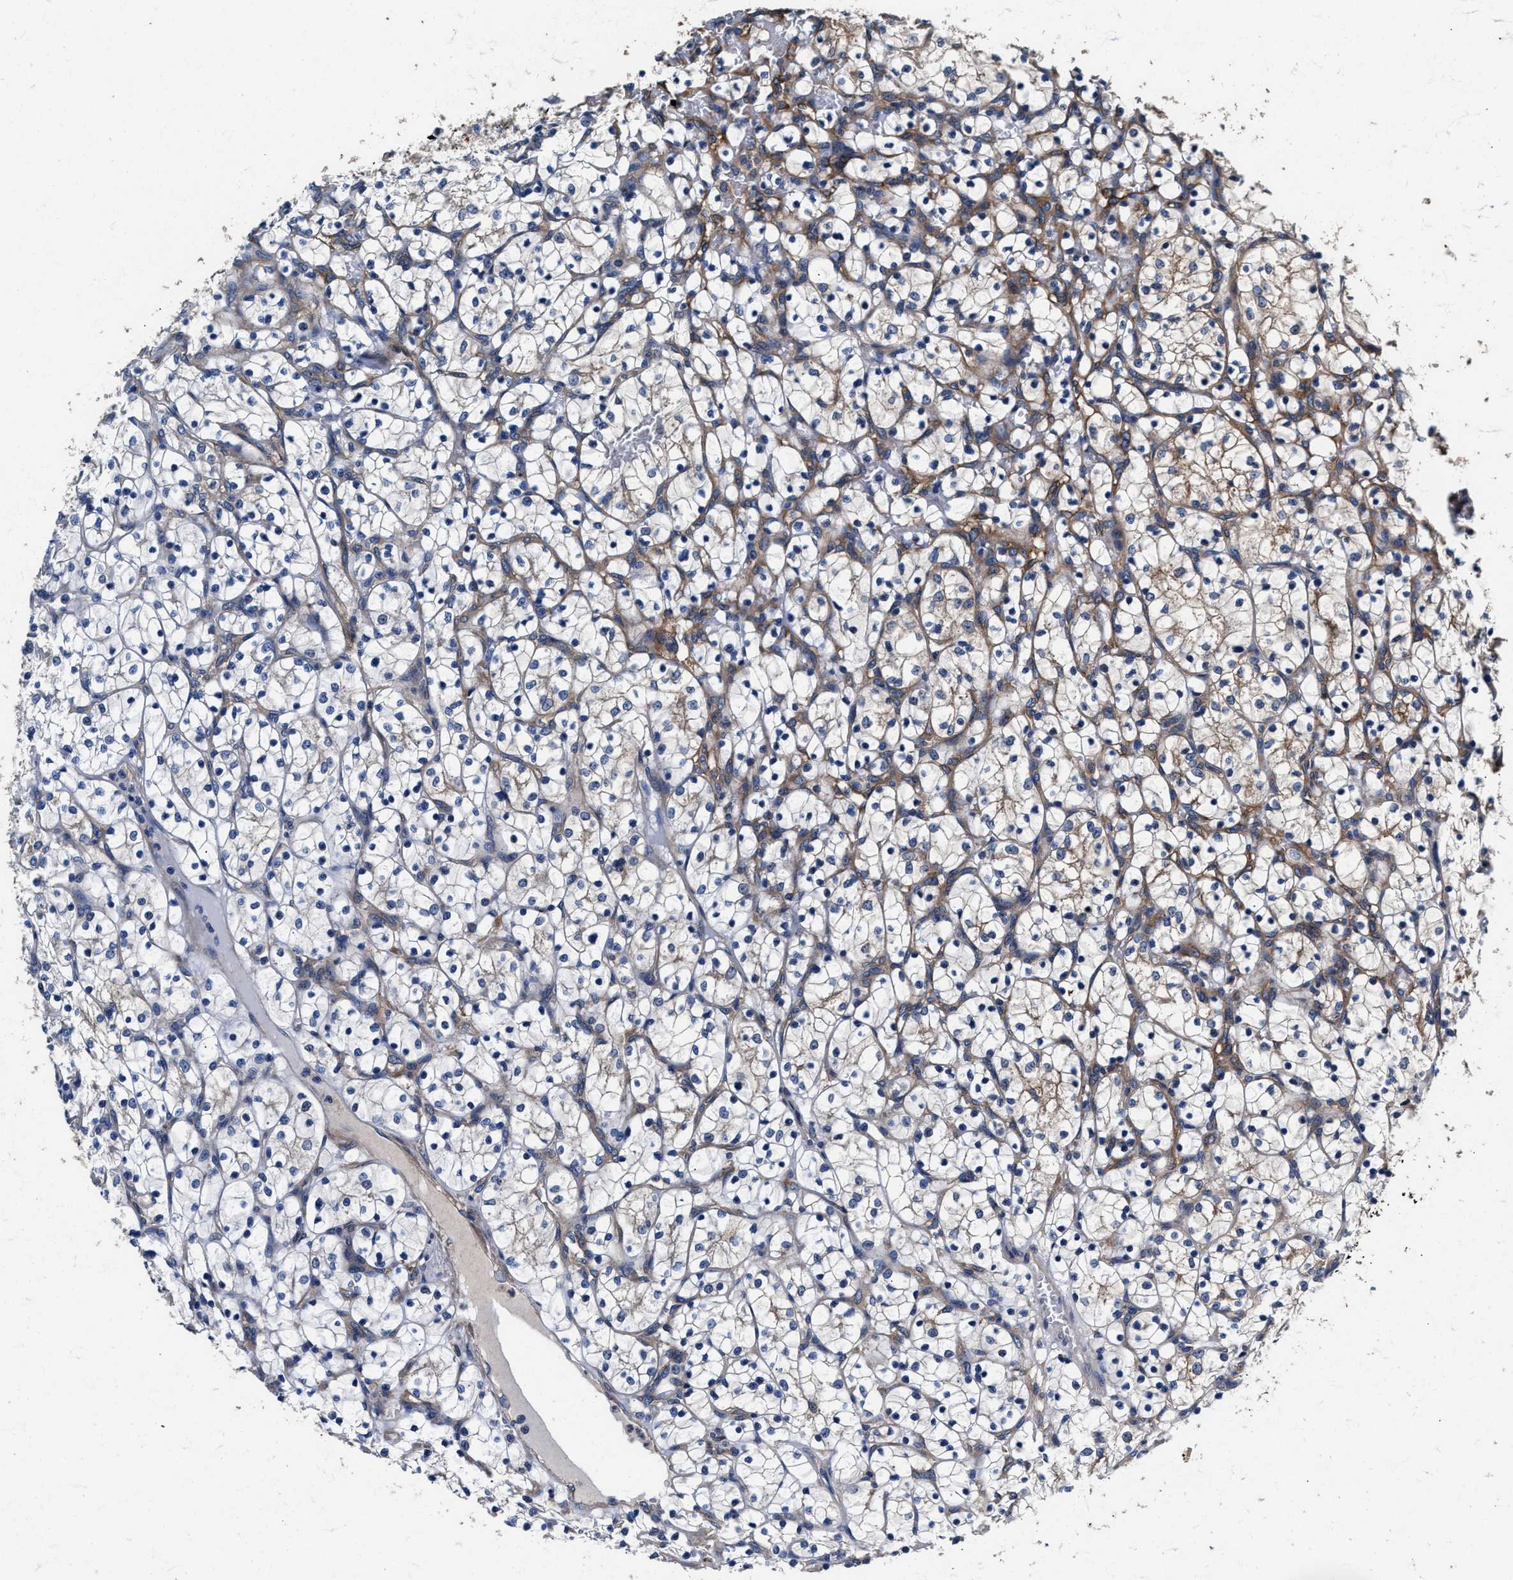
{"staining": {"intensity": "moderate", "quantity": "25%-75%", "location": "cytoplasmic/membranous"}, "tissue": "renal cancer", "cell_type": "Tumor cells", "image_type": "cancer", "snomed": [{"axis": "morphology", "description": "Adenocarcinoma, NOS"}, {"axis": "topography", "description": "Kidney"}], "caption": "This photomicrograph demonstrates immunohistochemistry staining of human renal adenocarcinoma, with medium moderate cytoplasmic/membranous expression in approximately 25%-75% of tumor cells.", "gene": "SH3GL1", "patient": {"sex": "female", "age": 69}}